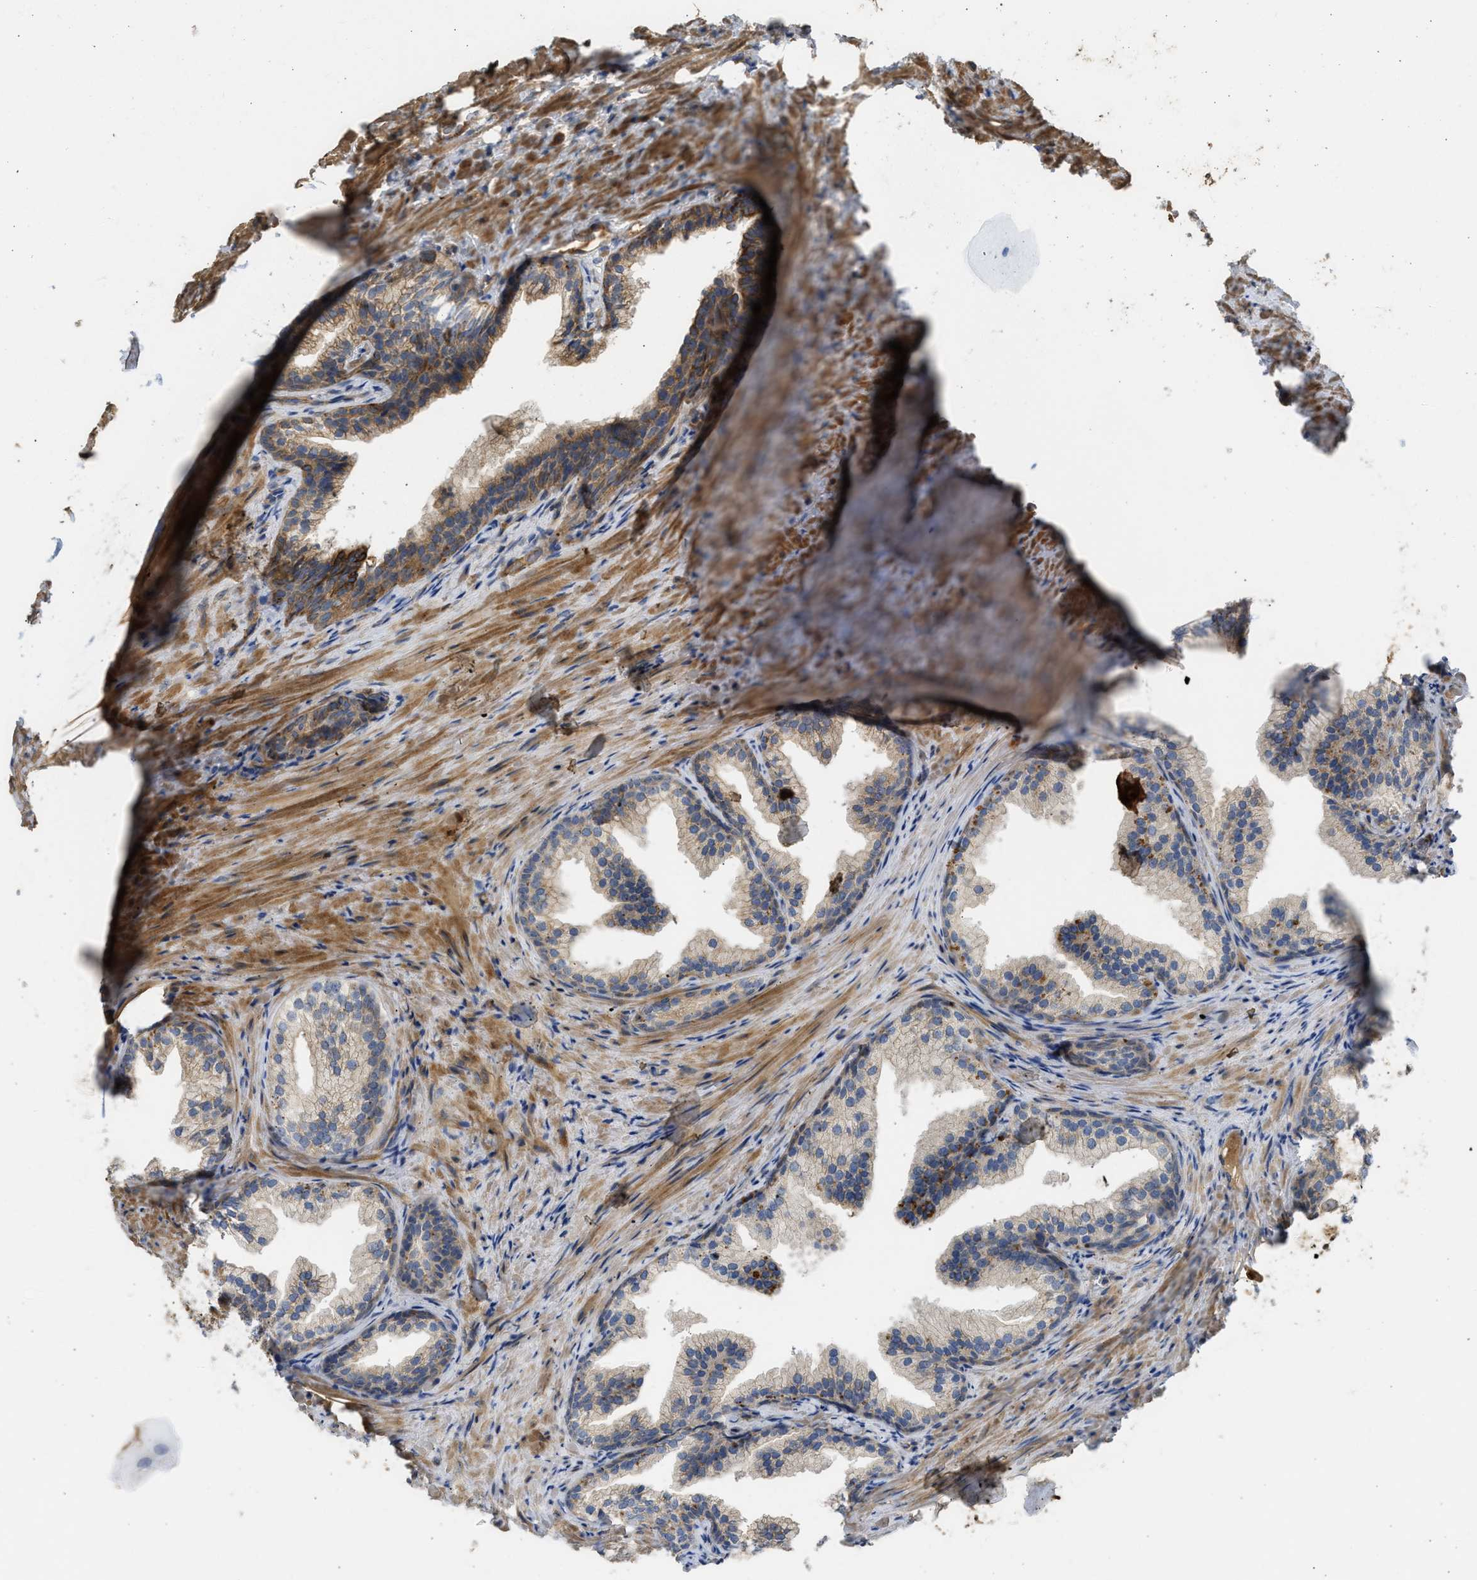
{"staining": {"intensity": "moderate", "quantity": "25%-75%", "location": "cytoplasmic/membranous"}, "tissue": "prostate", "cell_type": "Glandular cells", "image_type": "normal", "snomed": [{"axis": "morphology", "description": "Normal tissue, NOS"}, {"axis": "topography", "description": "Prostate"}], "caption": "IHC of normal prostate exhibits medium levels of moderate cytoplasmic/membranous positivity in about 25%-75% of glandular cells. Immunohistochemistry (ihc) stains the protein in brown and the nuclei are stained blue.", "gene": "CSRNP2", "patient": {"sex": "male", "age": 76}}